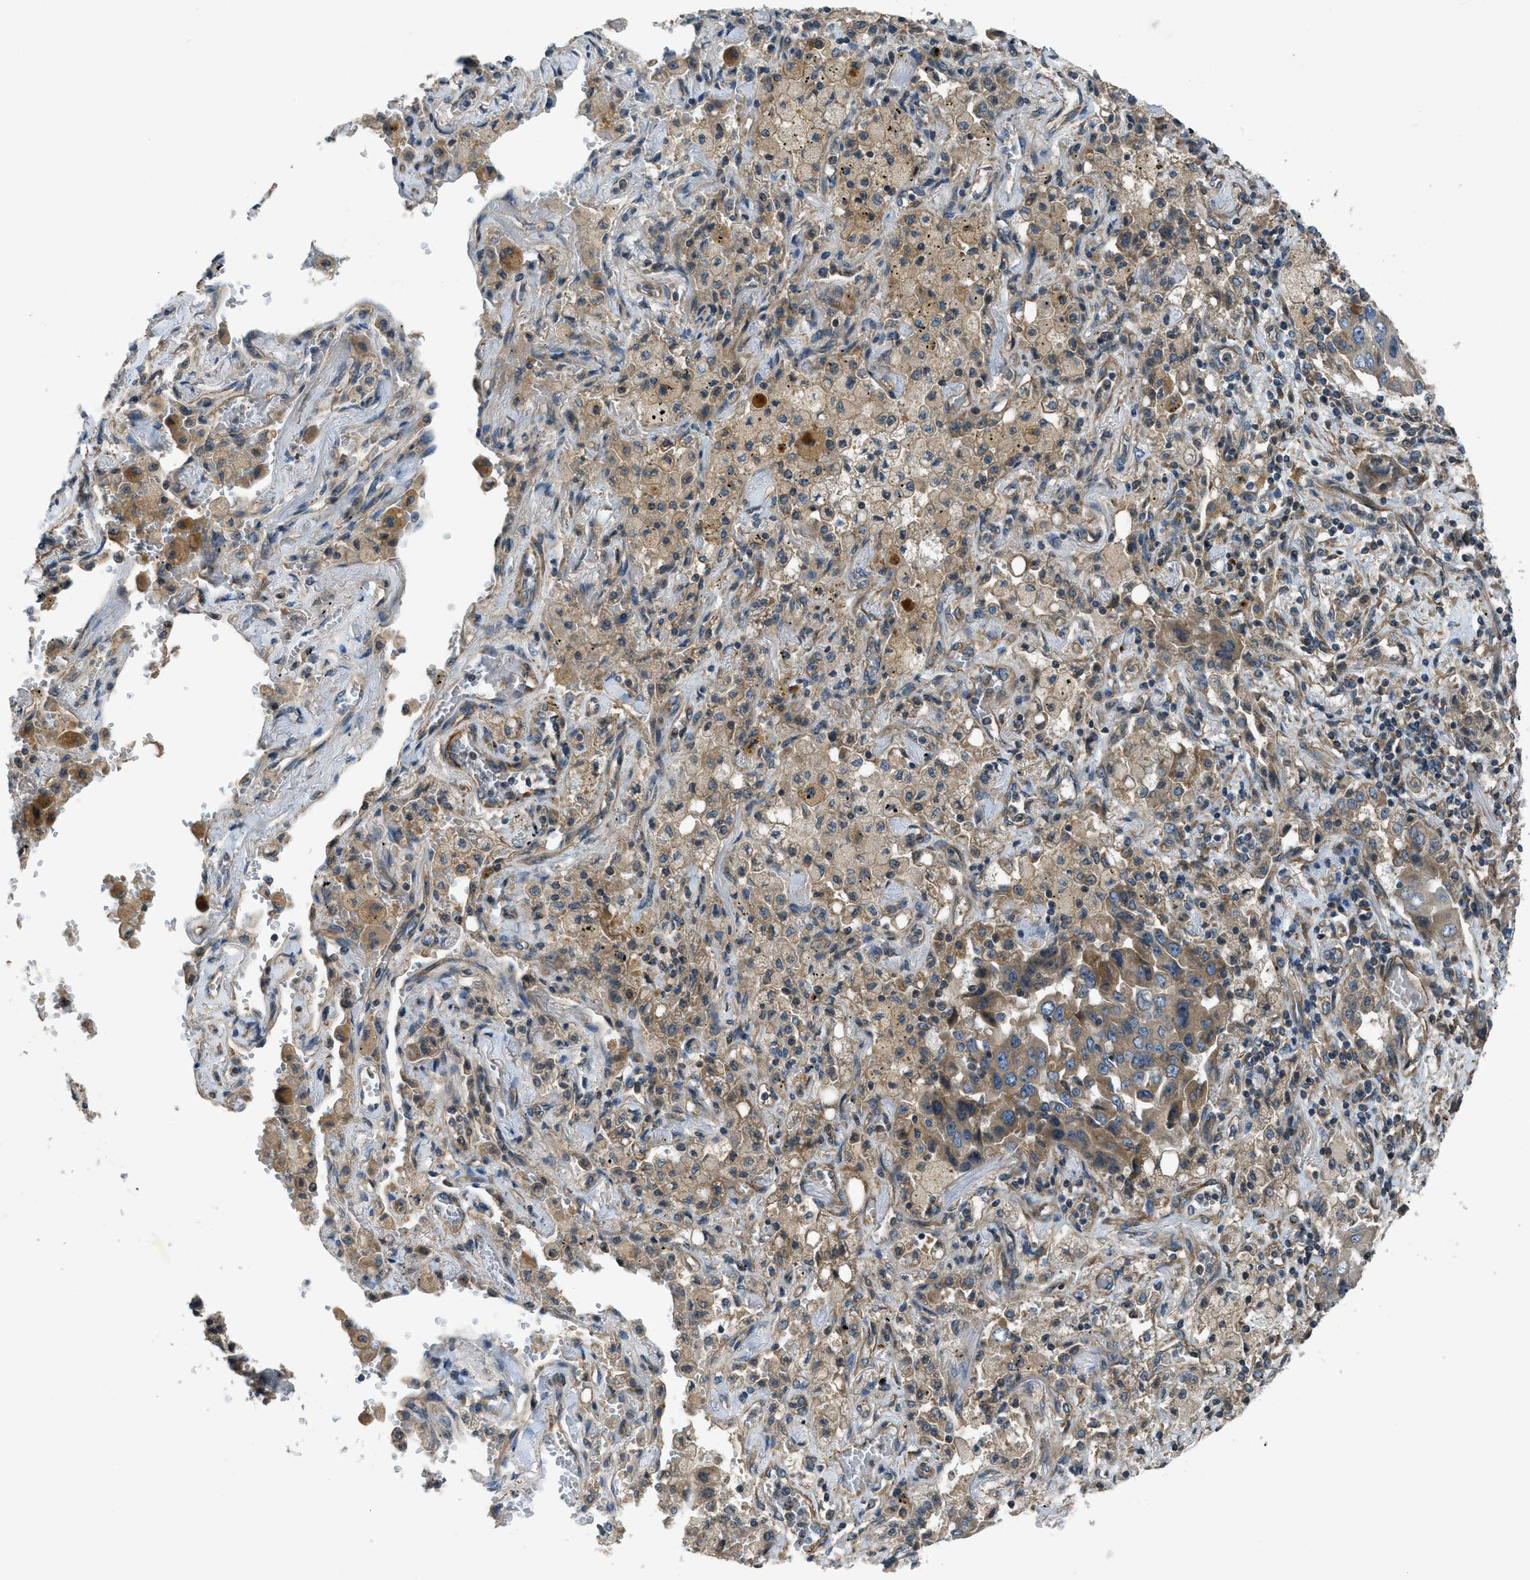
{"staining": {"intensity": "moderate", "quantity": ">75%", "location": "cytoplasmic/membranous"}, "tissue": "lung cancer", "cell_type": "Tumor cells", "image_type": "cancer", "snomed": [{"axis": "morphology", "description": "Adenocarcinoma, NOS"}, {"axis": "topography", "description": "Lung"}], "caption": "Lung cancer was stained to show a protein in brown. There is medium levels of moderate cytoplasmic/membranous staining in approximately >75% of tumor cells. (IHC, brightfield microscopy, high magnification).", "gene": "VEZT", "patient": {"sex": "female", "age": 65}}